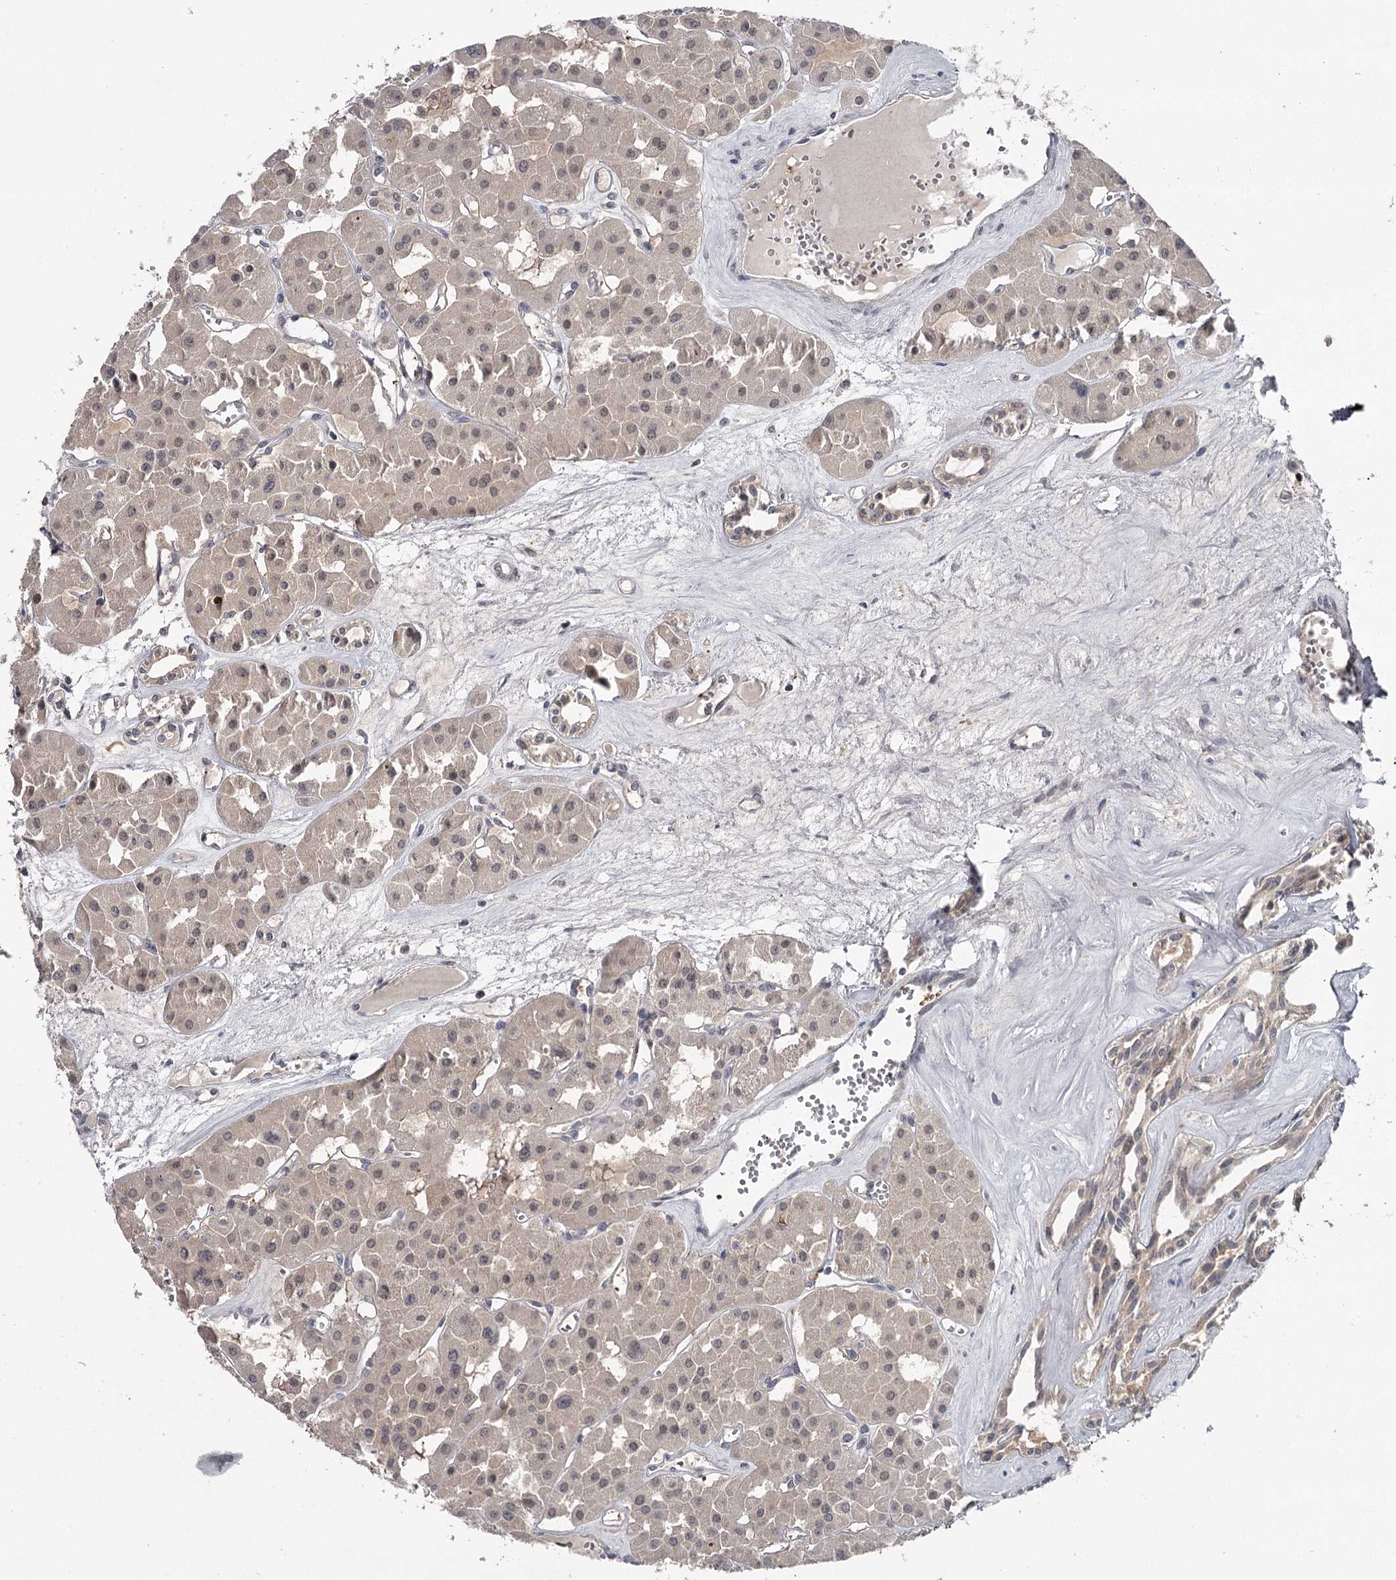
{"staining": {"intensity": "weak", "quantity": "25%-75%", "location": "cytoplasmic/membranous"}, "tissue": "renal cancer", "cell_type": "Tumor cells", "image_type": "cancer", "snomed": [{"axis": "morphology", "description": "Carcinoma, NOS"}, {"axis": "topography", "description": "Kidney"}], "caption": "This image reveals immunohistochemistry (IHC) staining of renal carcinoma, with low weak cytoplasmic/membranous staining in about 25%-75% of tumor cells.", "gene": "GTSF1", "patient": {"sex": "female", "age": 75}}